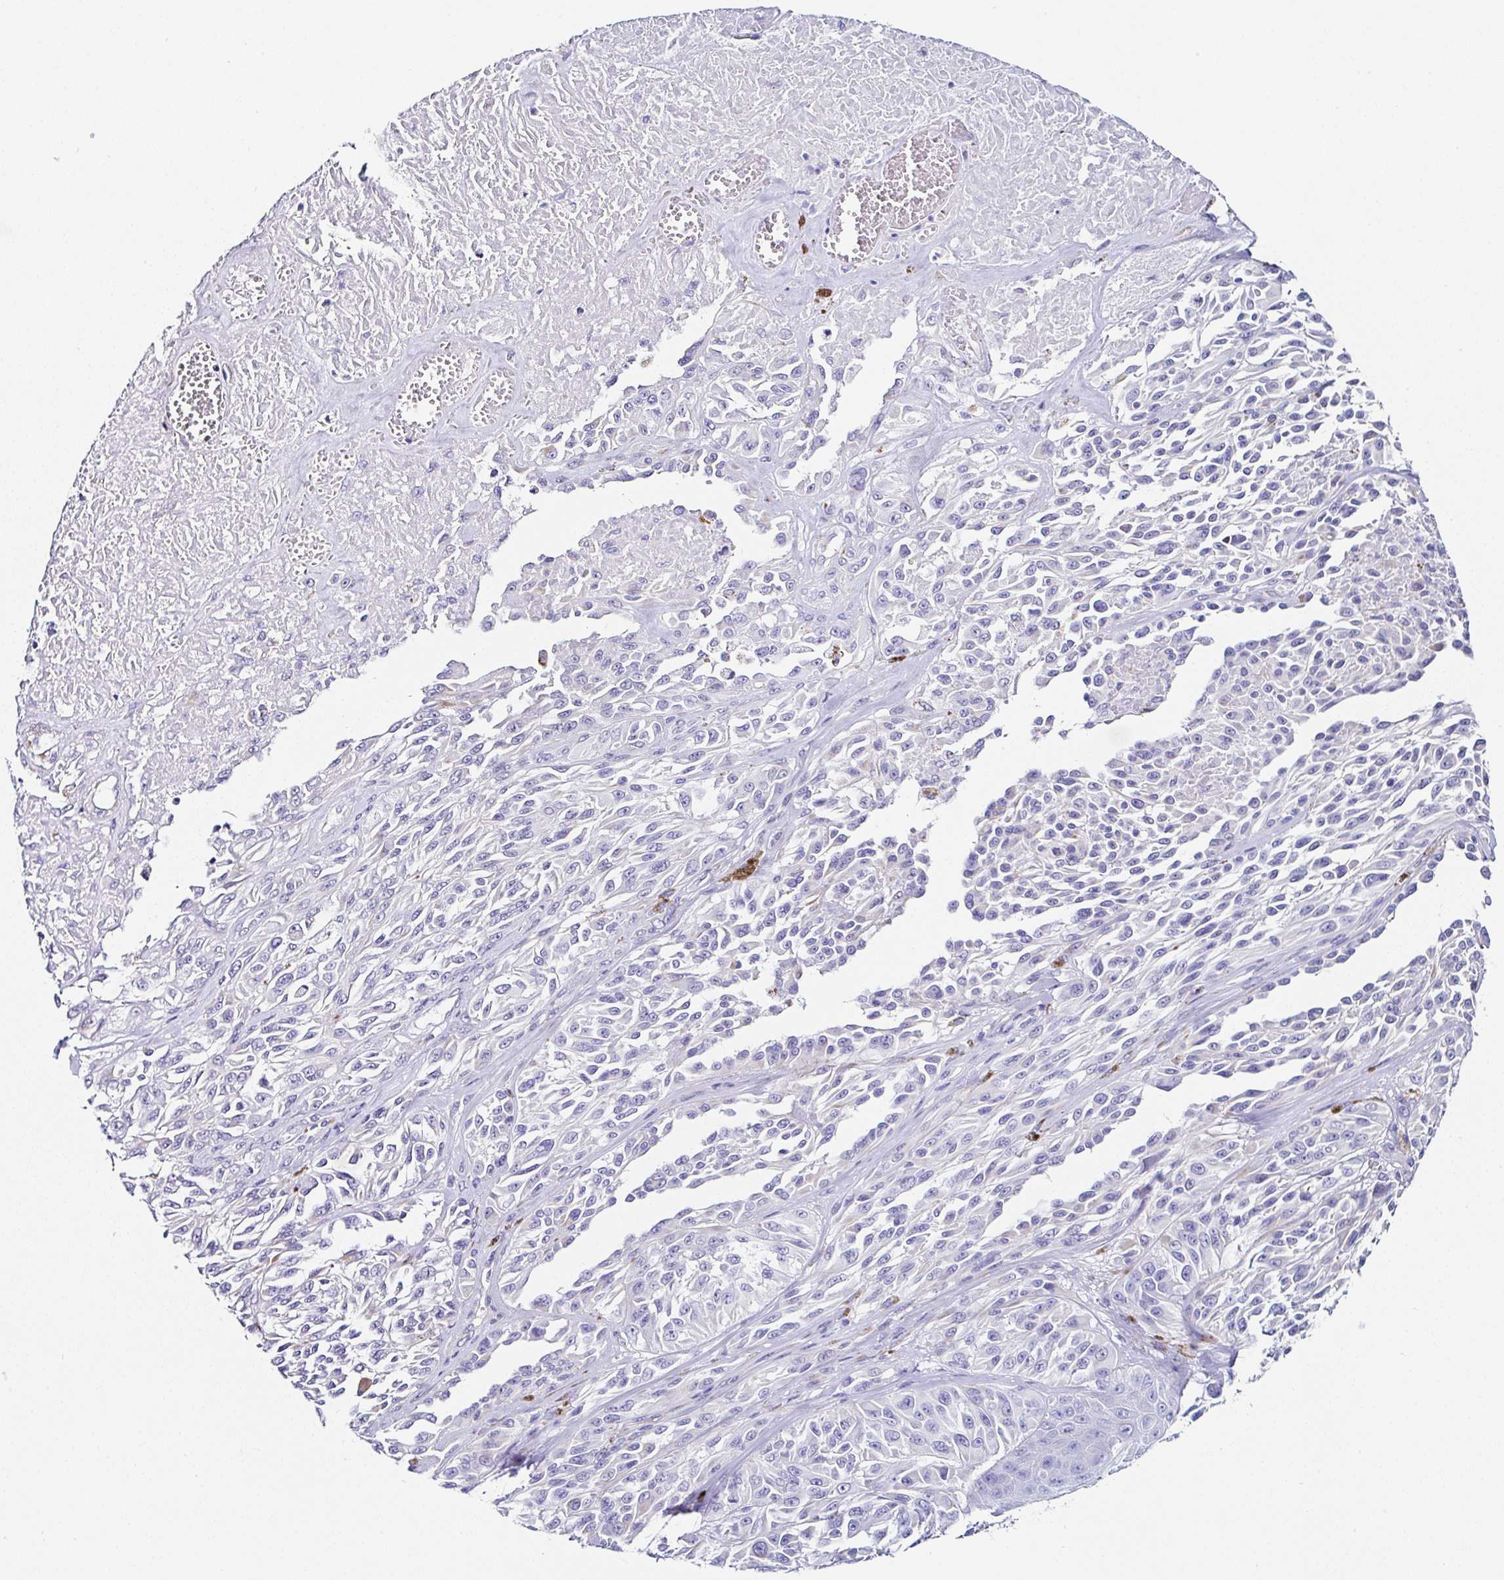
{"staining": {"intensity": "negative", "quantity": "none", "location": "none"}, "tissue": "melanoma", "cell_type": "Tumor cells", "image_type": "cancer", "snomed": [{"axis": "morphology", "description": "Malignant melanoma, NOS"}, {"axis": "topography", "description": "Skin"}], "caption": "The image shows no staining of tumor cells in malignant melanoma.", "gene": "TMPRSS11E", "patient": {"sex": "male", "age": 94}}